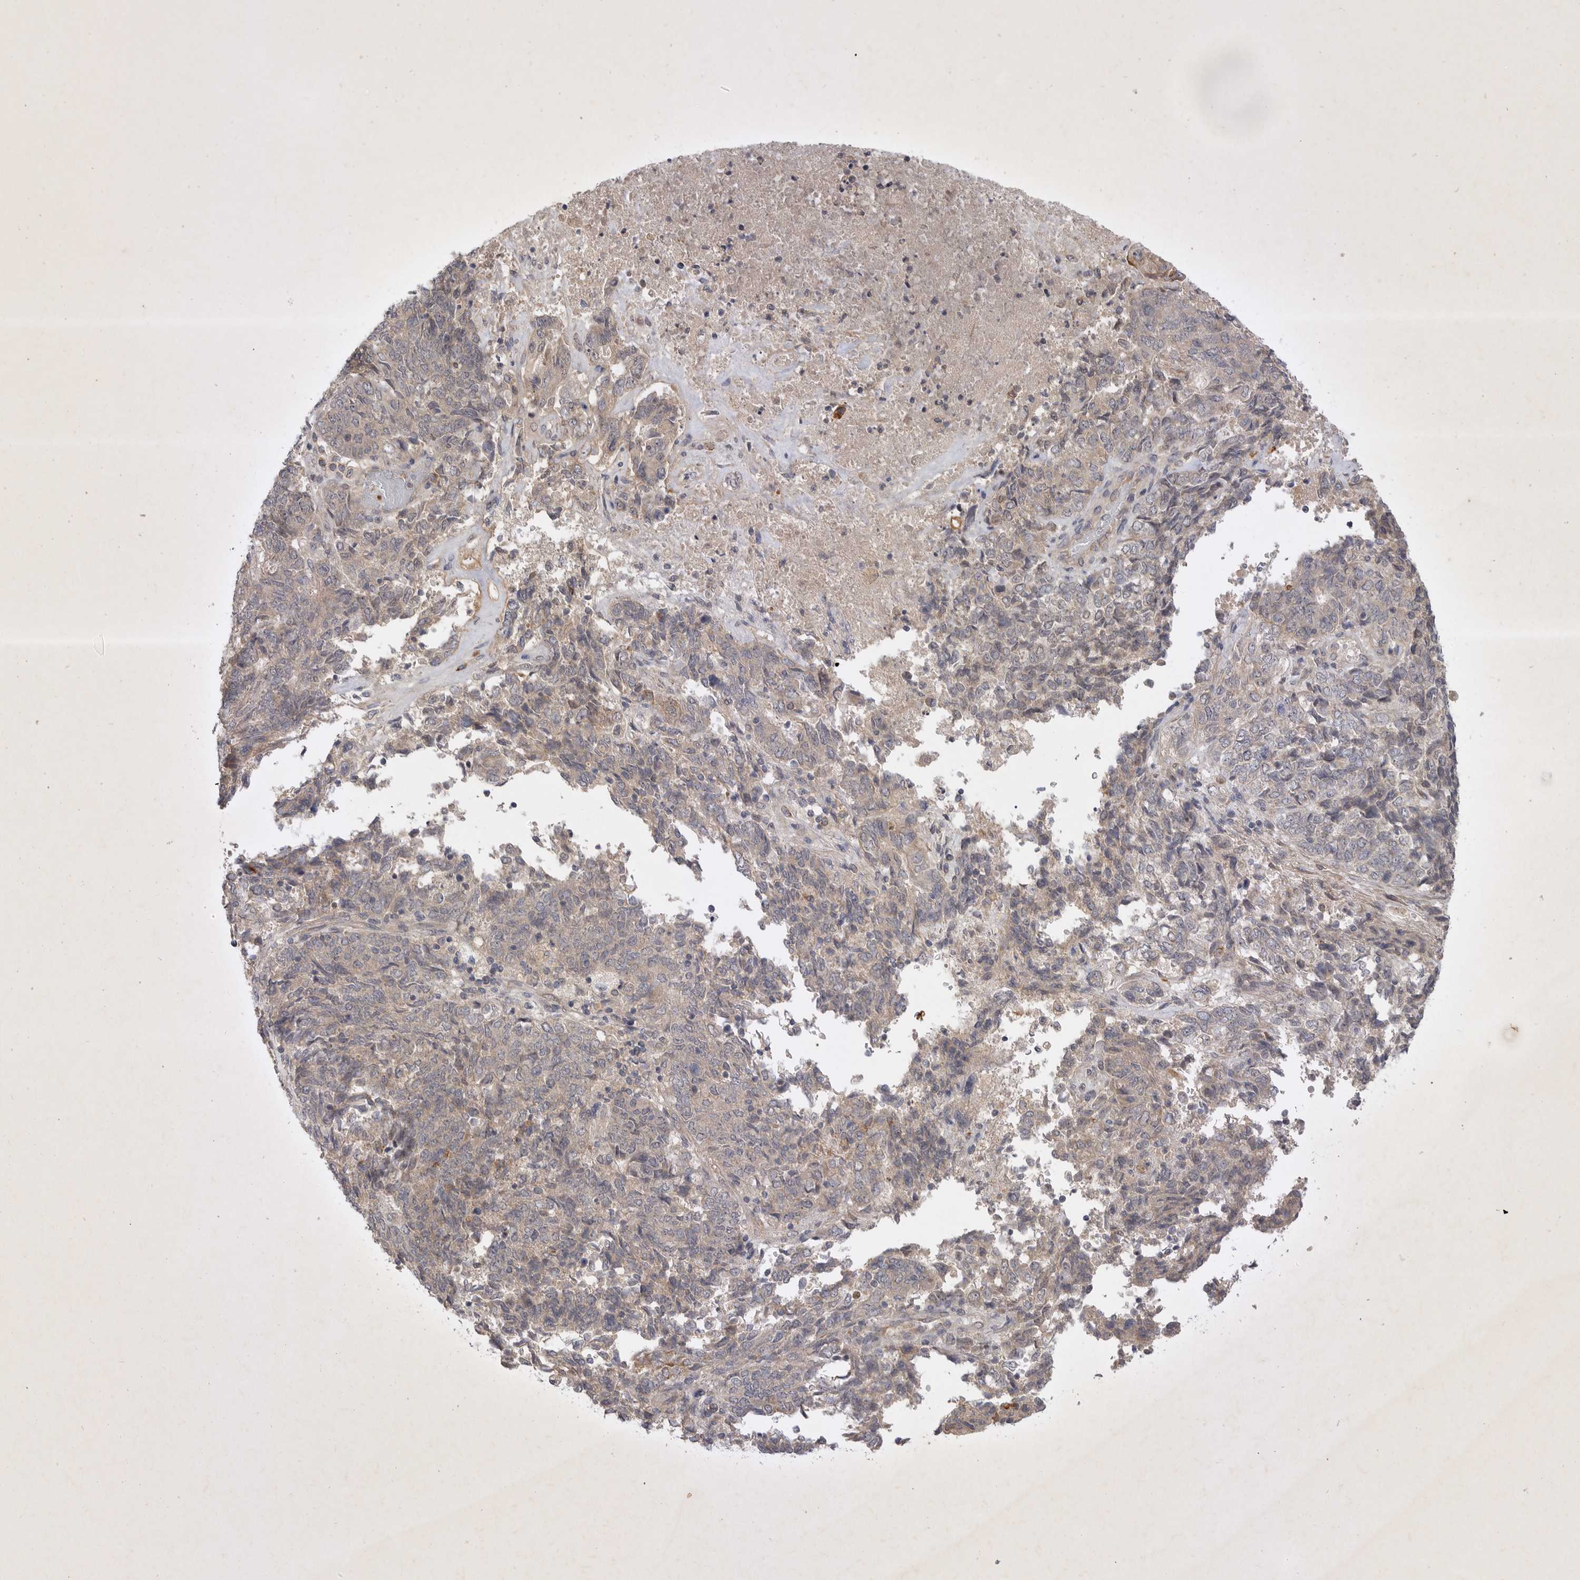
{"staining": {"intensity": "weak", "quantity": "25%-75%", "location": "cytoplasmic/membranous"}, "tissue": "endometrial cancer", "cell_type": "Tumor cells", "image_type": "cancer", "snomed": [{"axis": "morphology", "description": "Adenocarcinoma, NOS"}, {"axis": "topography", "description": "Endometrium"}], "caption": "Protein staining reveals weak cytoplasmic/membranous staining in about 25%-75% of tumor cells in adenocarcinoma (endometrial).", "gene": "PTPDC1", "patient": {"sex": "female", "age": 80}}